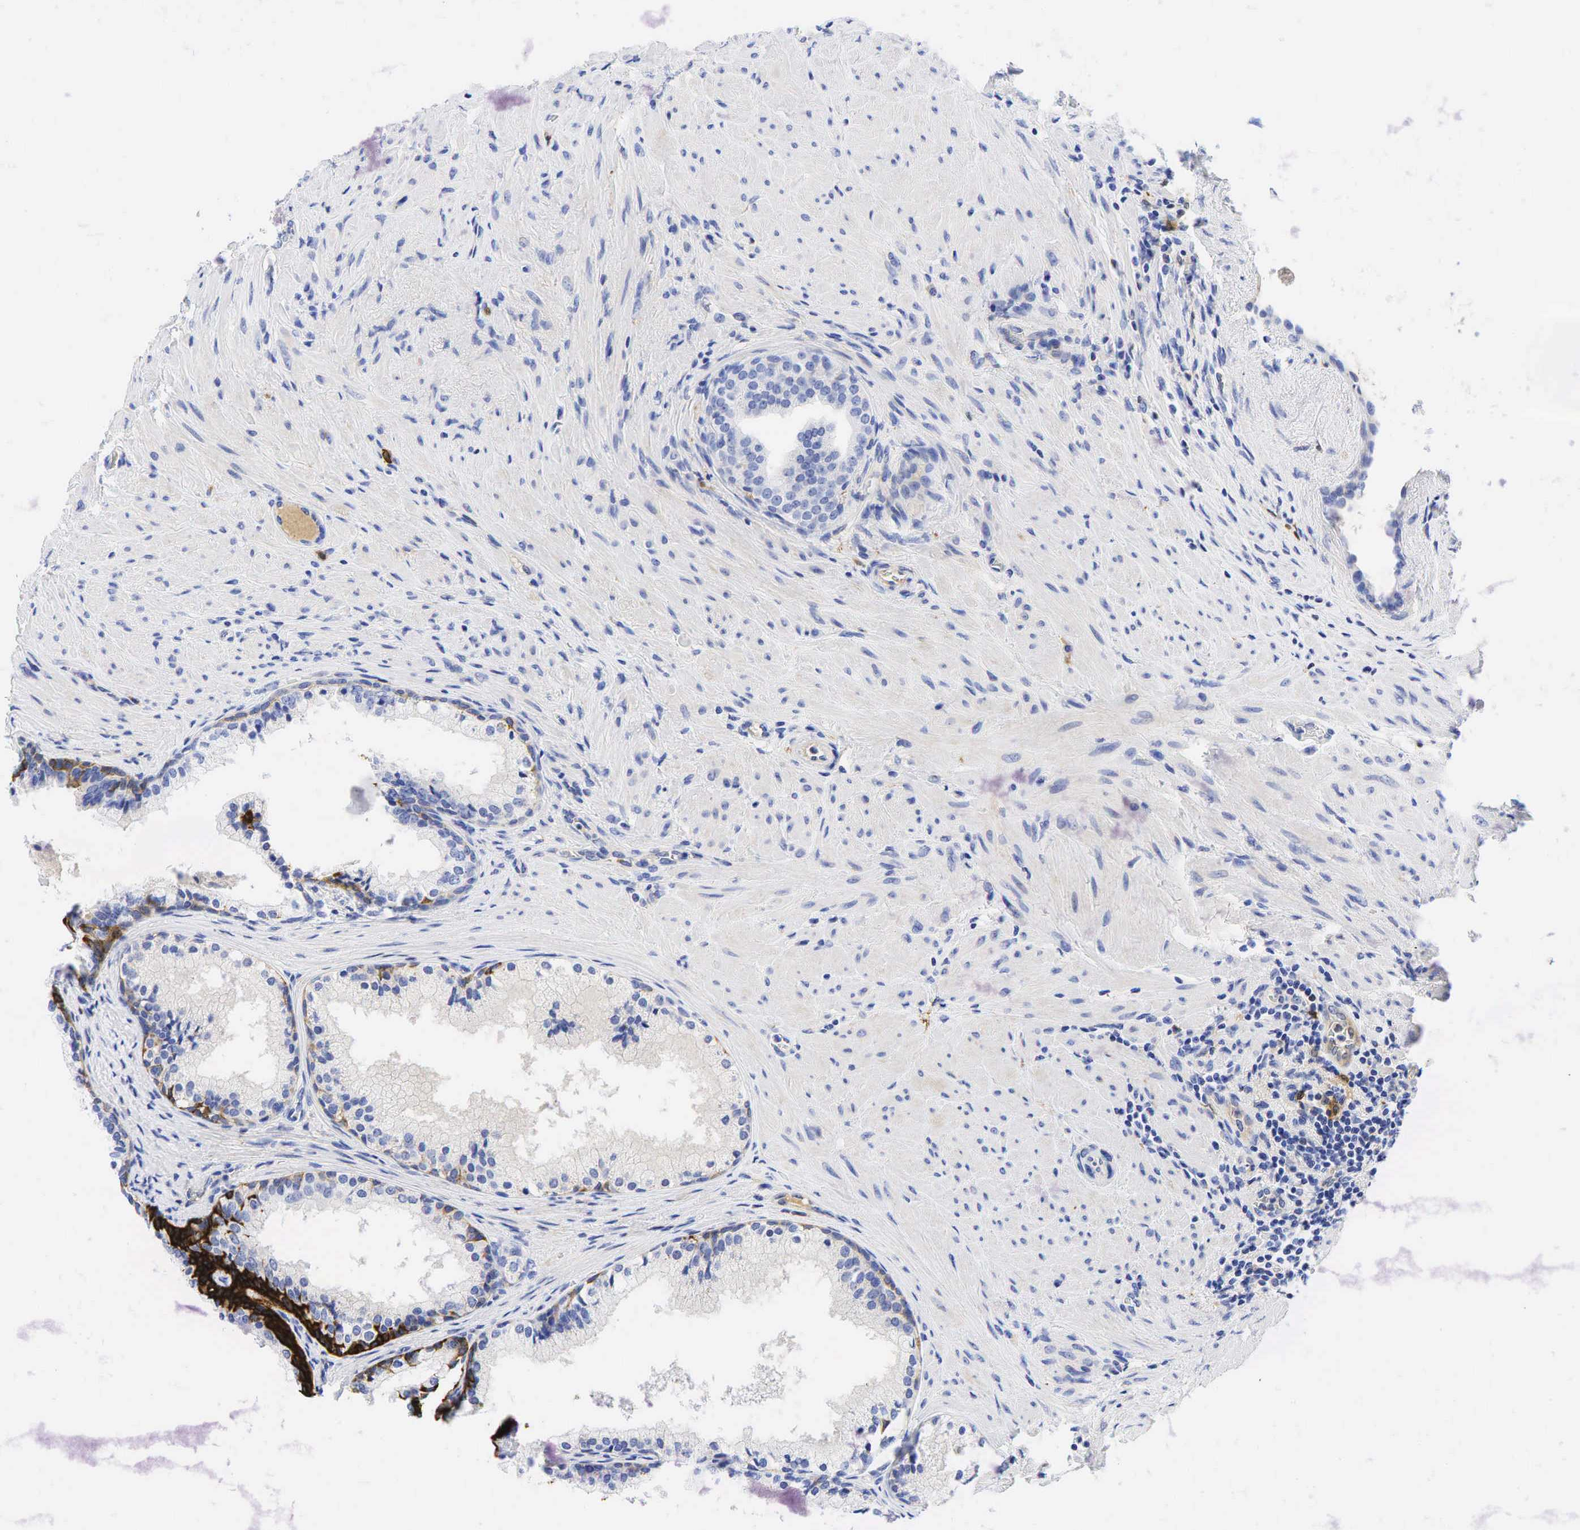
{"staining": {"intensity": "moderate", "quantity": "25%-75%", "location": "cytoplasmic/membranous"}, "tissue": "prostate", "cell_type": "Glandular cells", "image_type": "normal", "snomed": [{"axis": "morphology", "description": "Normal tissue, NOS"}, {"axis": "topography", "description": "Prostate"}], "caption": "Protein expression analysis of normal prostate demonstrates moderate cytoplasmic/membranous positivity in about 25%-75% of glandular cells.", "gene": "TNFRSF8", "patient": {"sex": "male", "age": 65}}